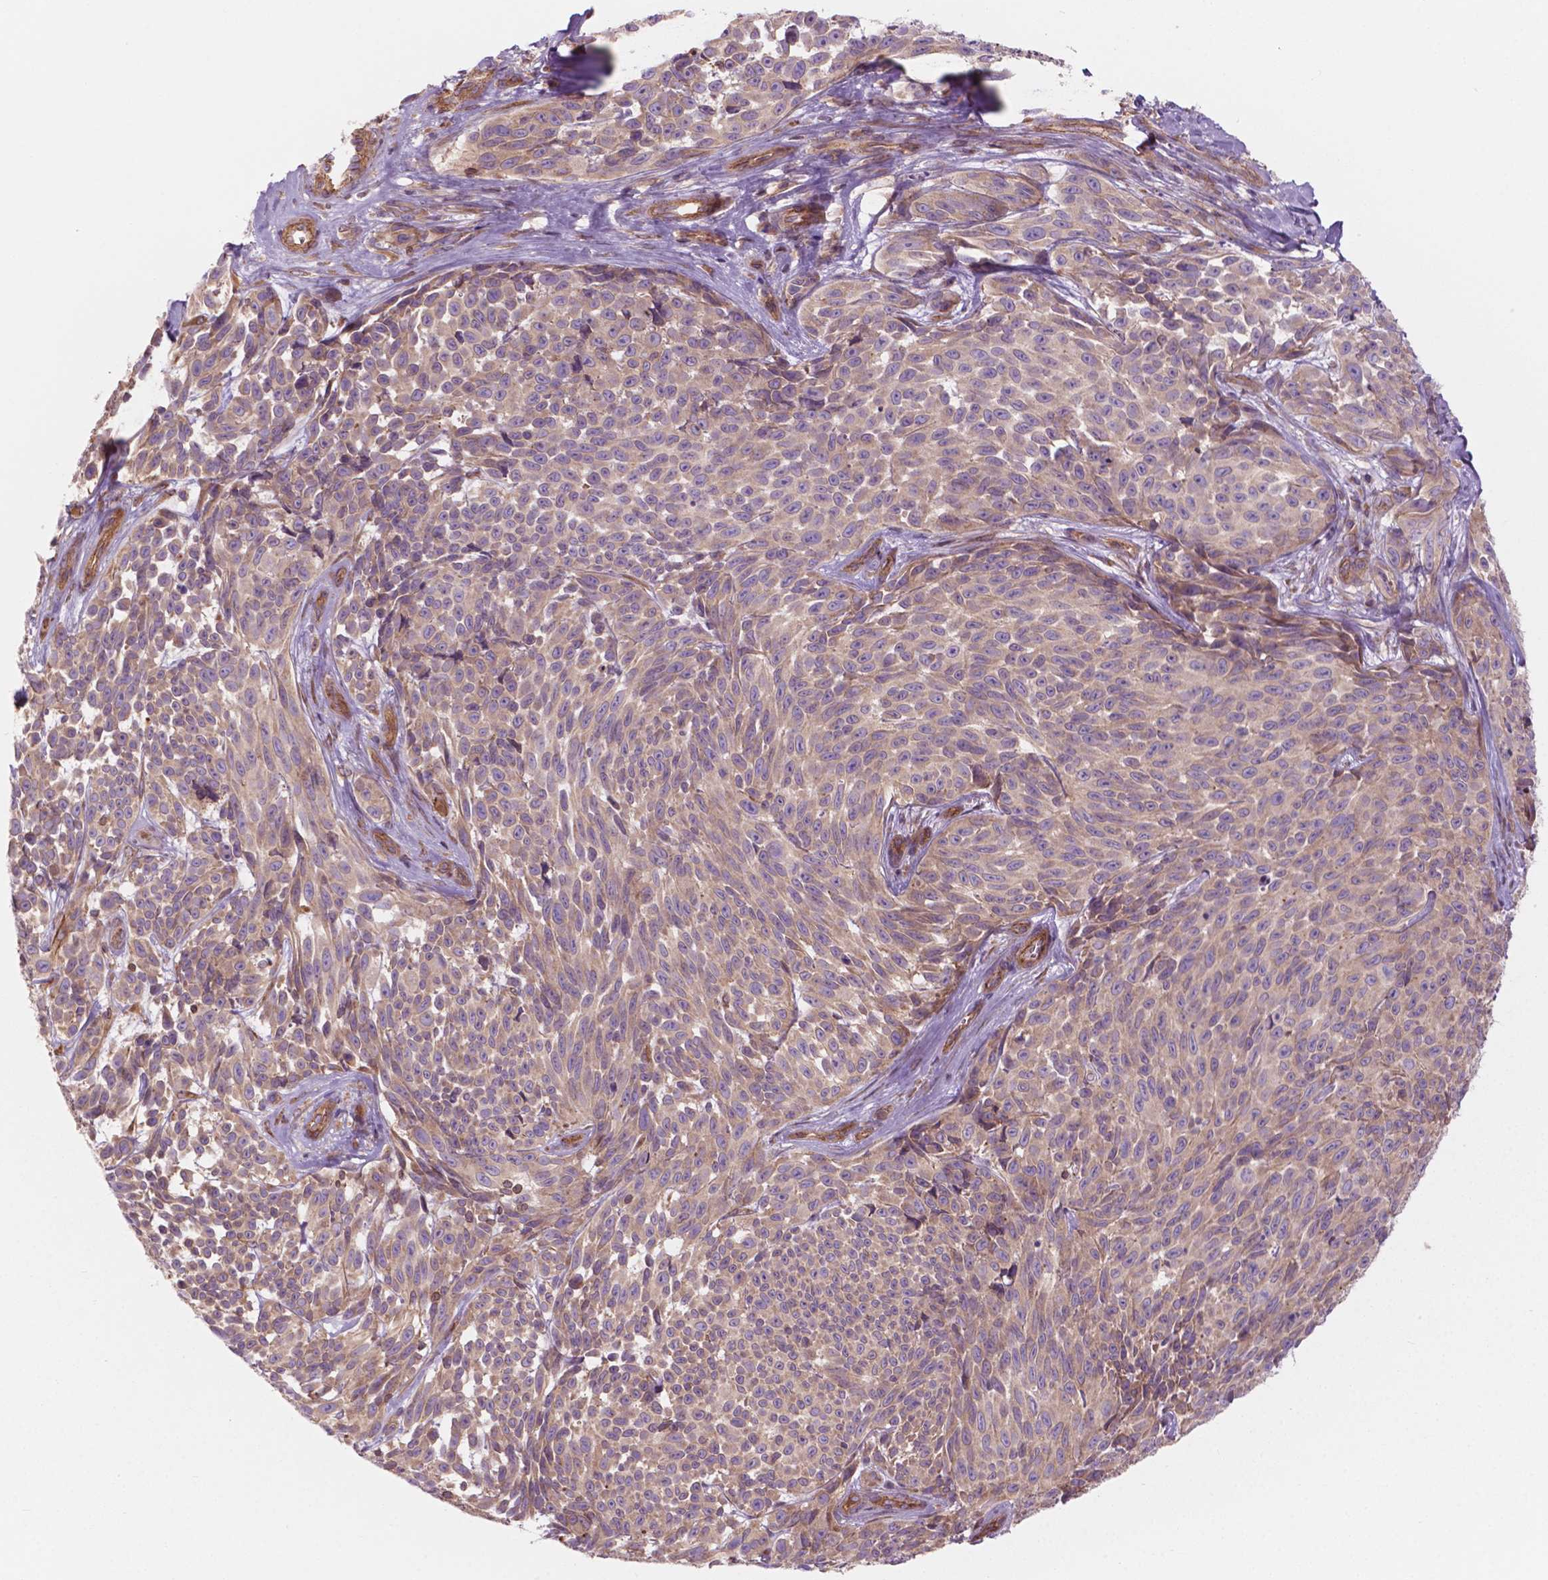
{"staining": {"intensity": "weak", "quantity": ">75%", "location": "cytoplasmic/membranous"}, "tissue": "melanoma", "cell_type": "Tumor cells", "image_type": "cancer", "snomed": [{"axis": "morphology", "description": "Malignant melanoma, NOS"}, {"axis": "topography", "description": "Skin"}], "caption": "Brown immunohistochemical staining in melanoma exhibits weak cytoplasmic/membranous expression in about >75% of tumor cells.", "gene": "SURF4", "patient": {"sex": "female", "age": 88}}